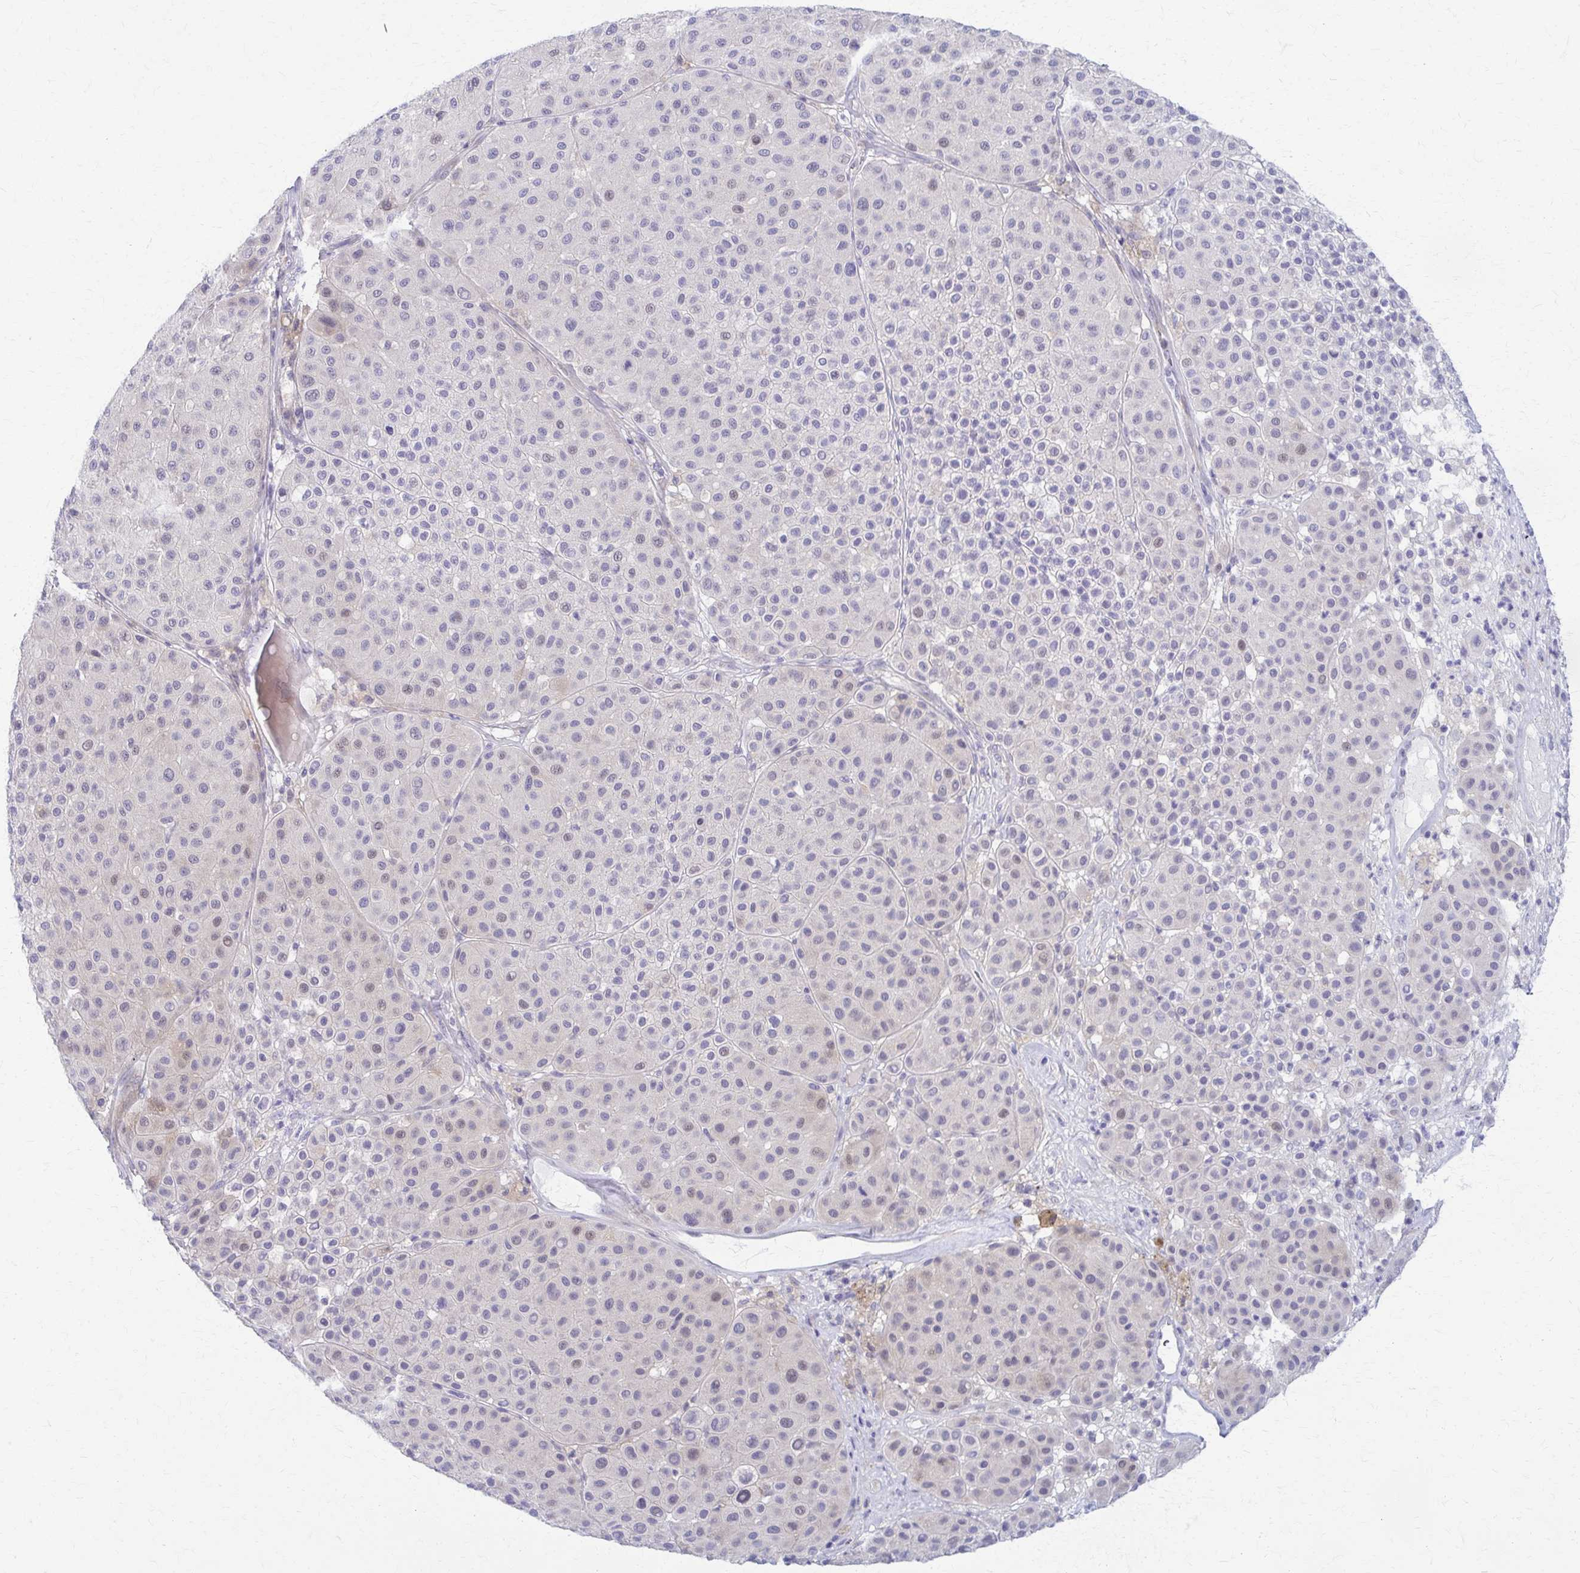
{"staining": {"intensity": "negative", "quantity": "none", "location": "none"}, "tissue": "melanoma", "cell_type": "Tumor cells", "image_type": "cancer", "snomed": [{"axis": "morphology", "description": "Malignant melanoma, Metastatic site"}, {"axis": "topography", "description": "Smooth muscle"}], "caption": "High power microscopy photomicrograph of an immunohistochemistry histopathology image of melanoma, revealing no significant expression in tumor cells.", "gene": "RHOBTB2", "patient": {"sex": "male", "age": 41}}